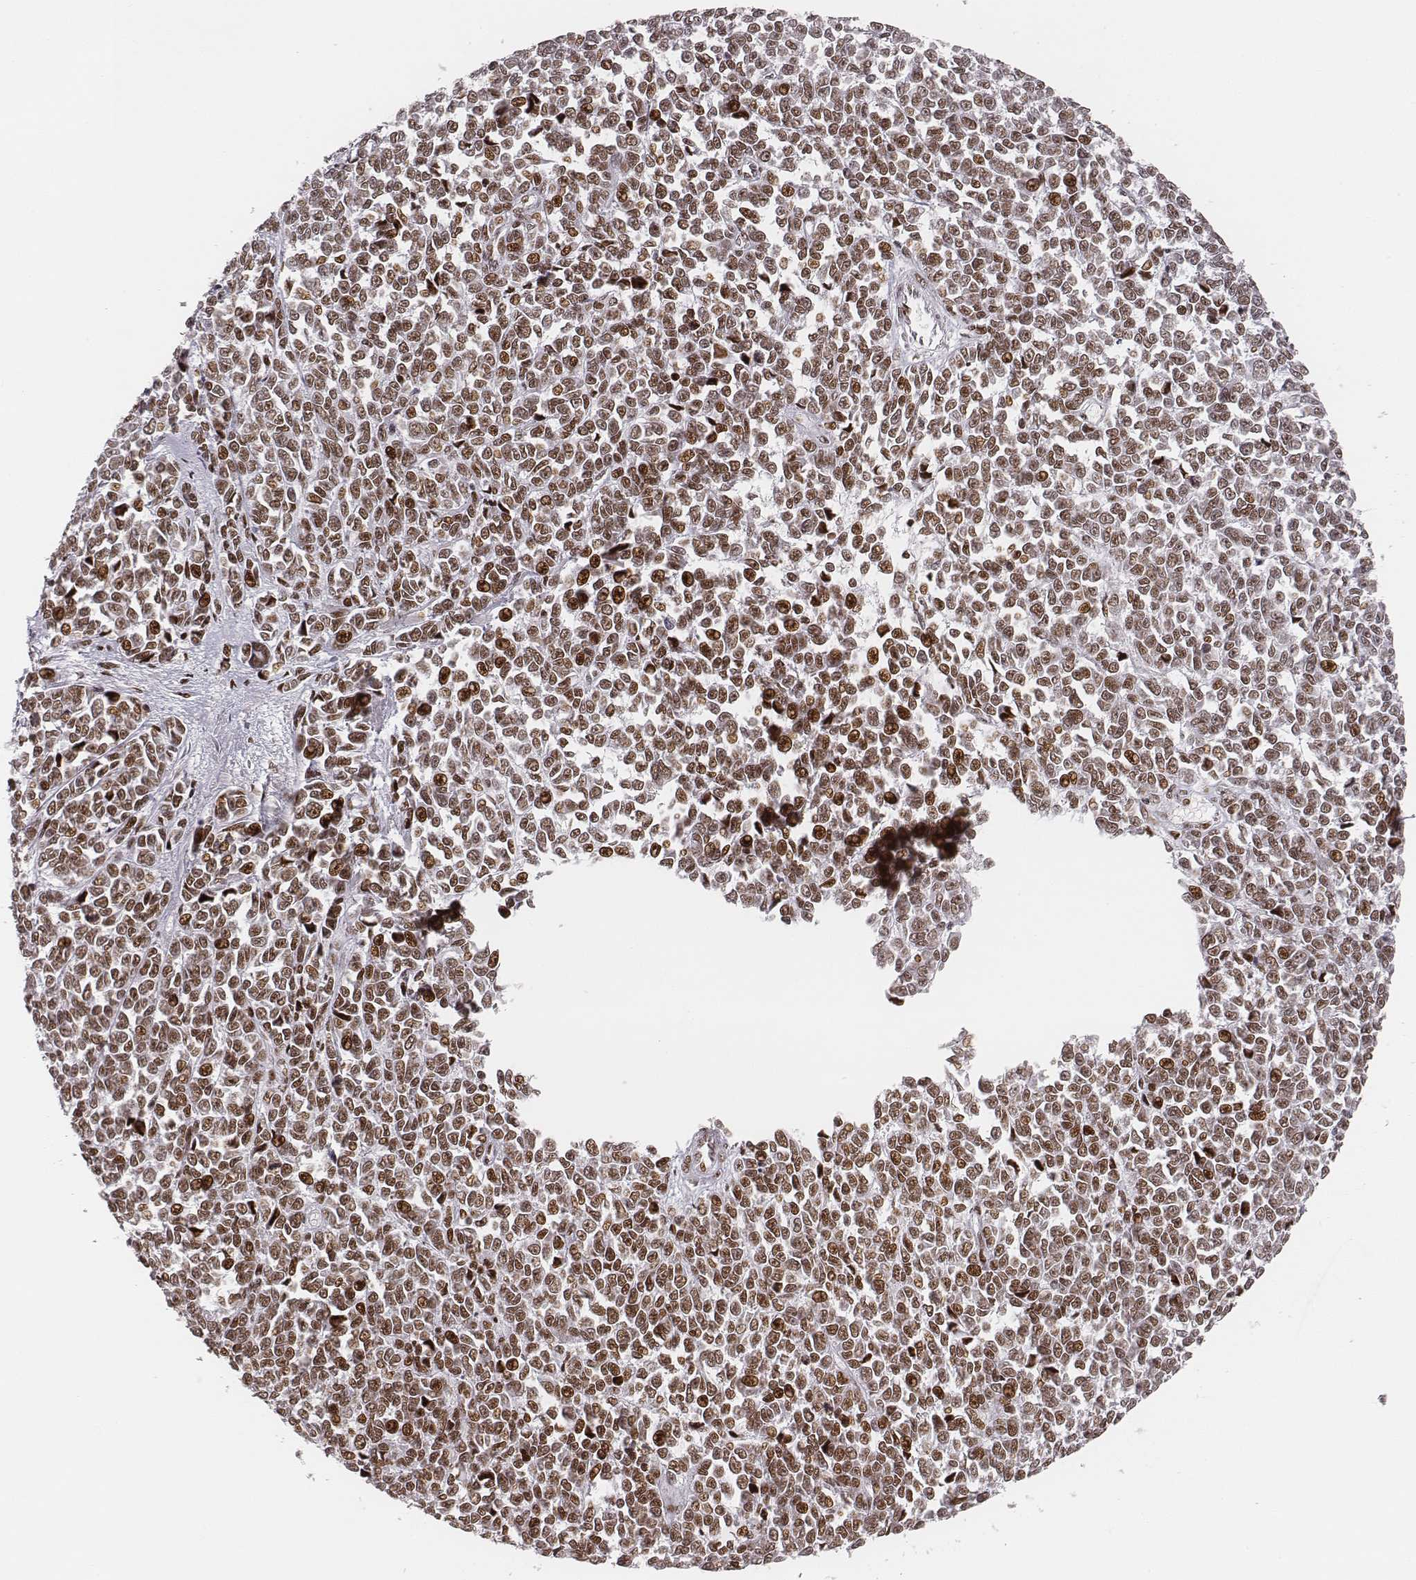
{"staining": {"intensity": "moderate", "quantity": ">75%", "location": "nuclear"}, "tissue": "melanoma", "cell_type": "Tumor cells", "image_type": "cancer", "snomed": [{"axis": "morphology", "description": "Malignant melanoma, NOS"}, {"axis": "topography", "description": "Skin"}], "caption": "There is medium levels of moderate nuclear expression in tumor cells of melanoma, as demonstrated by immunohistochemical staining (brown color).", "gene": "HNRNPC", "patient": {"sex": "female", "age": 95}}